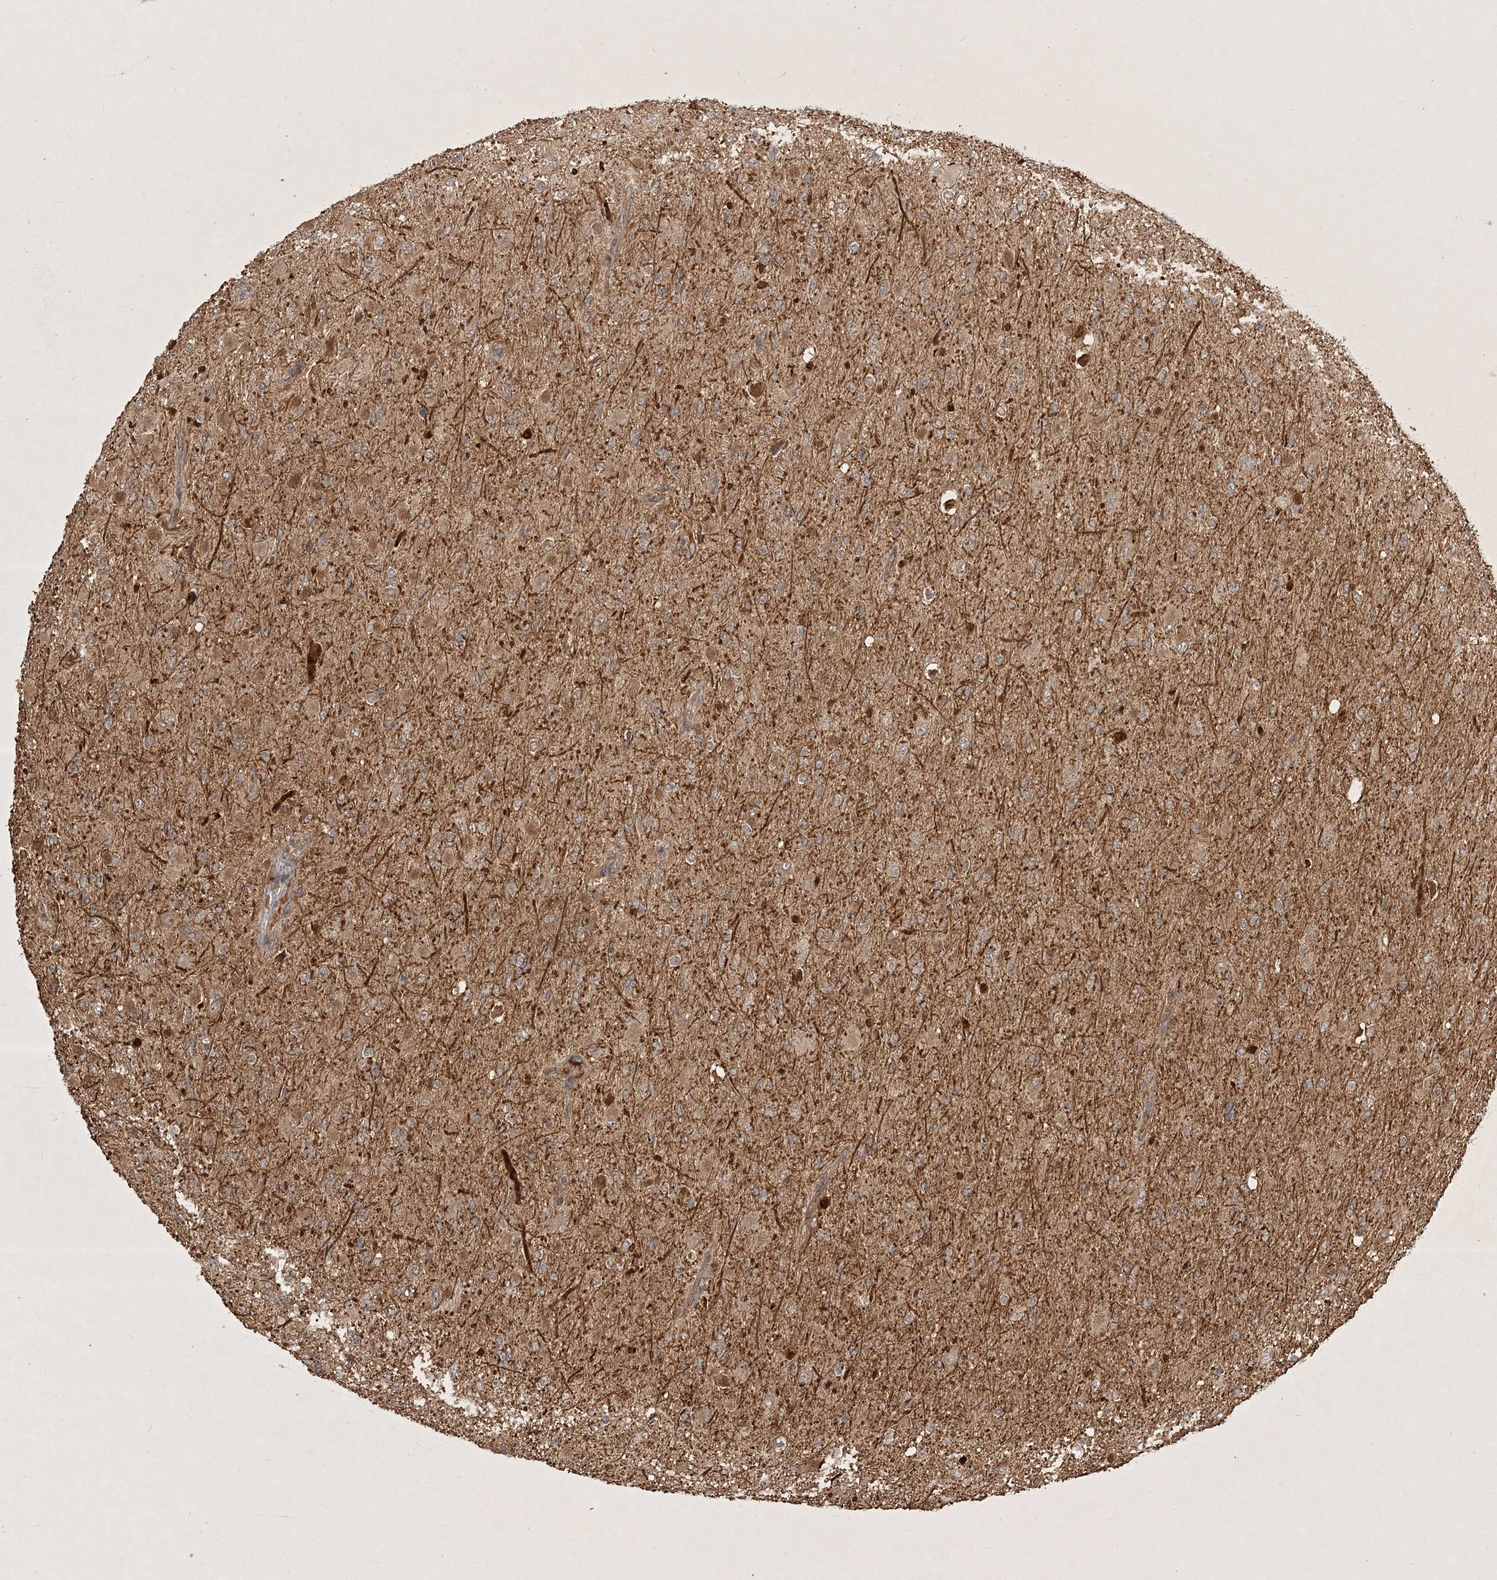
{"staining": {"intensity": "weak", "quantity": "25%-75%", "location": "cytoplasmic/membranous"}, "tissue": "glioma", "cell_type": "Tumor cells", "image_type": "cancer", "snomed": [{"axis": "morphology", "description": "Glioma, malignant, High grade"}, {"axis": "topography", "description": "Cerebral cortex"}], "caption": "A photomicrograph of human malignant high-grade glioma stained for a protein shows weak cytoplasmic/membranous brown staining in tumor cells. (Stains: DAB (3,3'-diaminobenzidine) in brown, nuclei in blue, Microscopy: brightfield microscopy at high magnification).", "gene": "ARL13A", "patient": {"sex": "female", "age": 36}}